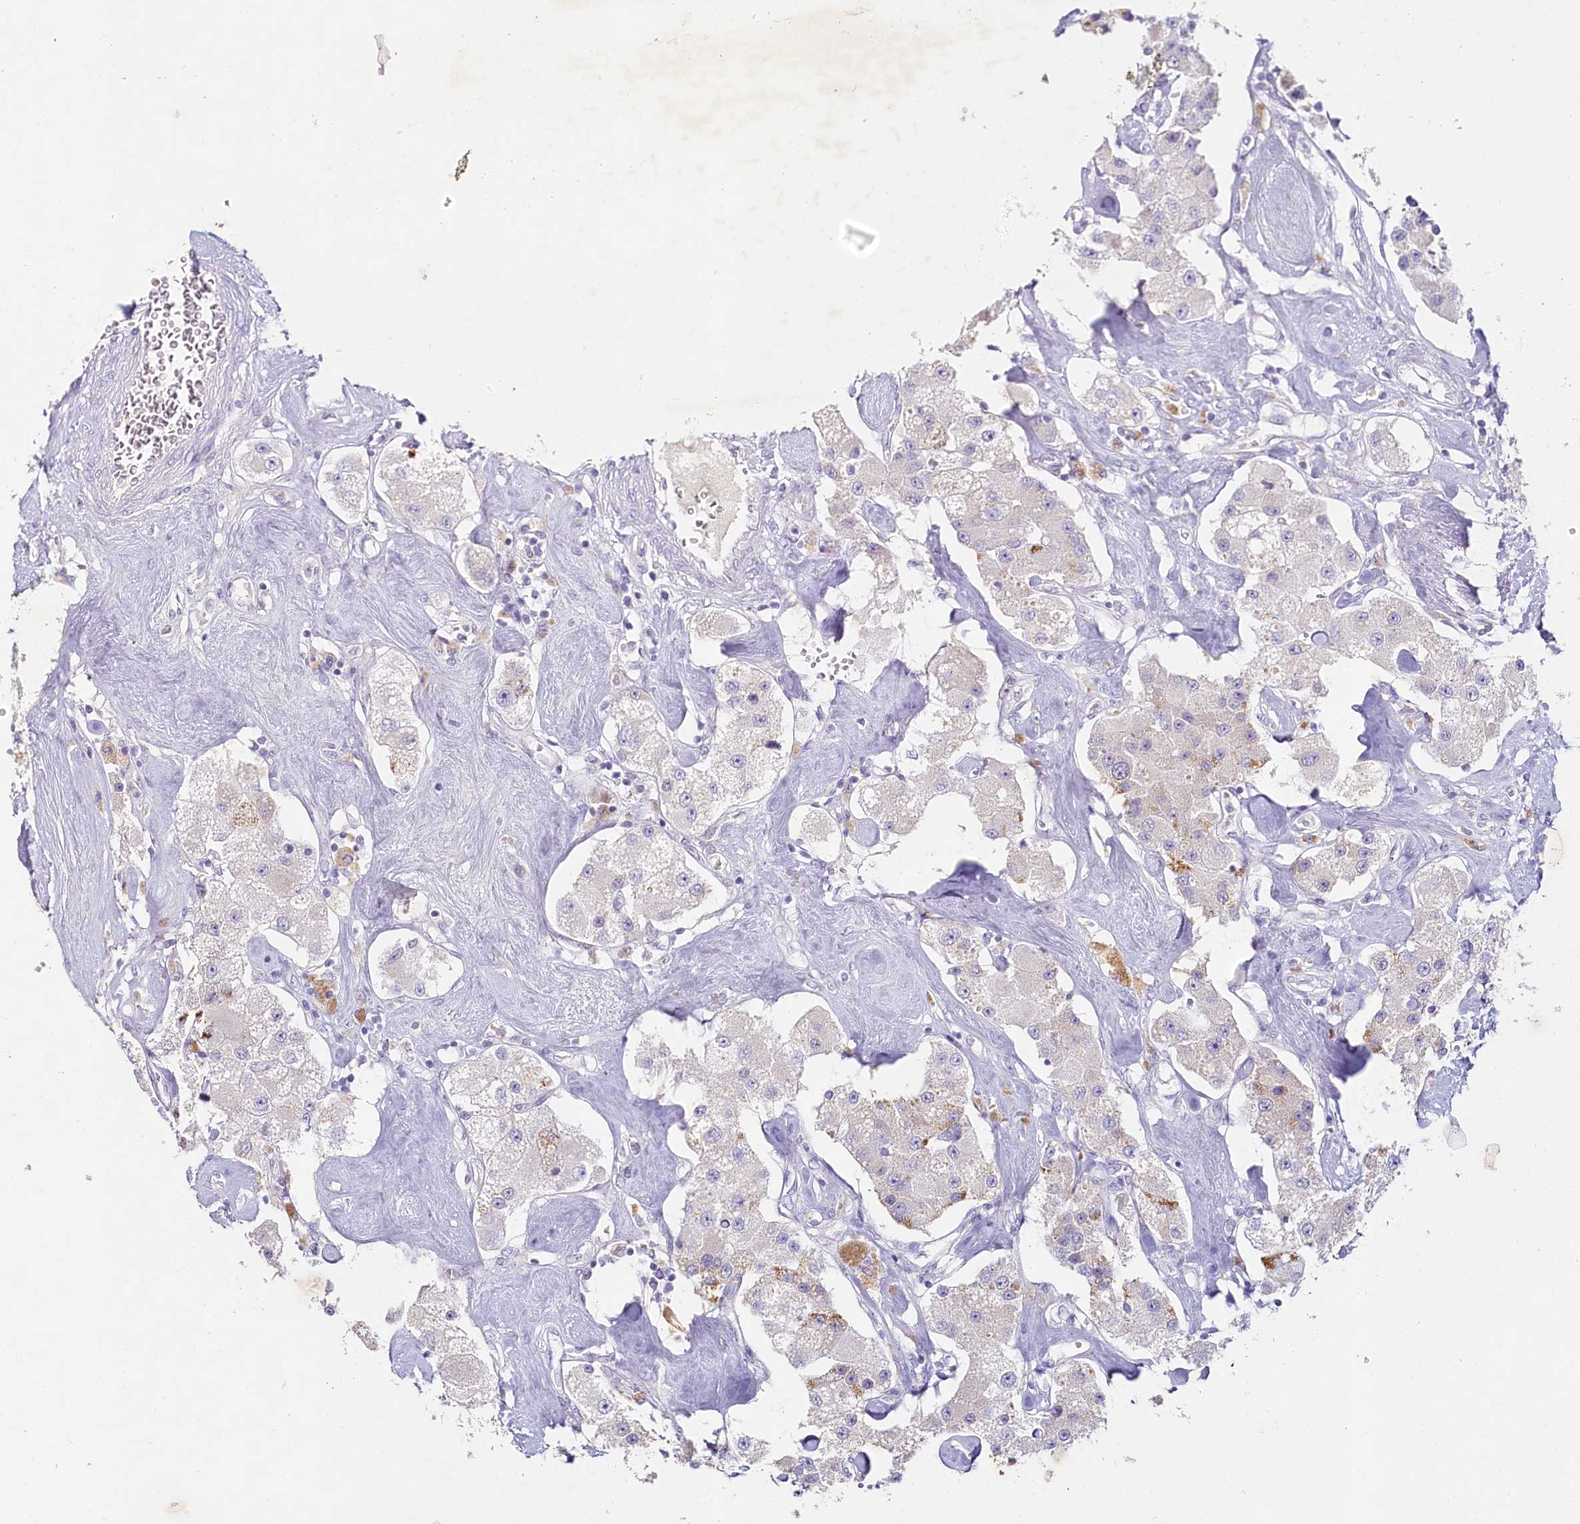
{"staining": {"intensity": "negative", "quantity": "none", "location": "none"}, "tissue": "carcinoid", "cell_type": "Tumor cells", "image_type": "cancer", "snomed": [{"axis": "morphology", "description": "Carcinoid, malignant, NOS"}, {"axis": "topography", "description": "Pancreas"}], "caption": "High magnification brightfield microscopy of malignant carcinoid stained with DAB (3,3'-diaminobenzidine) (brown) and counterstained with hematoxylin (blue): tumor cells show no significant expression.", "gene": "HPD", "patient": {"sex": "male", "age": 41}}